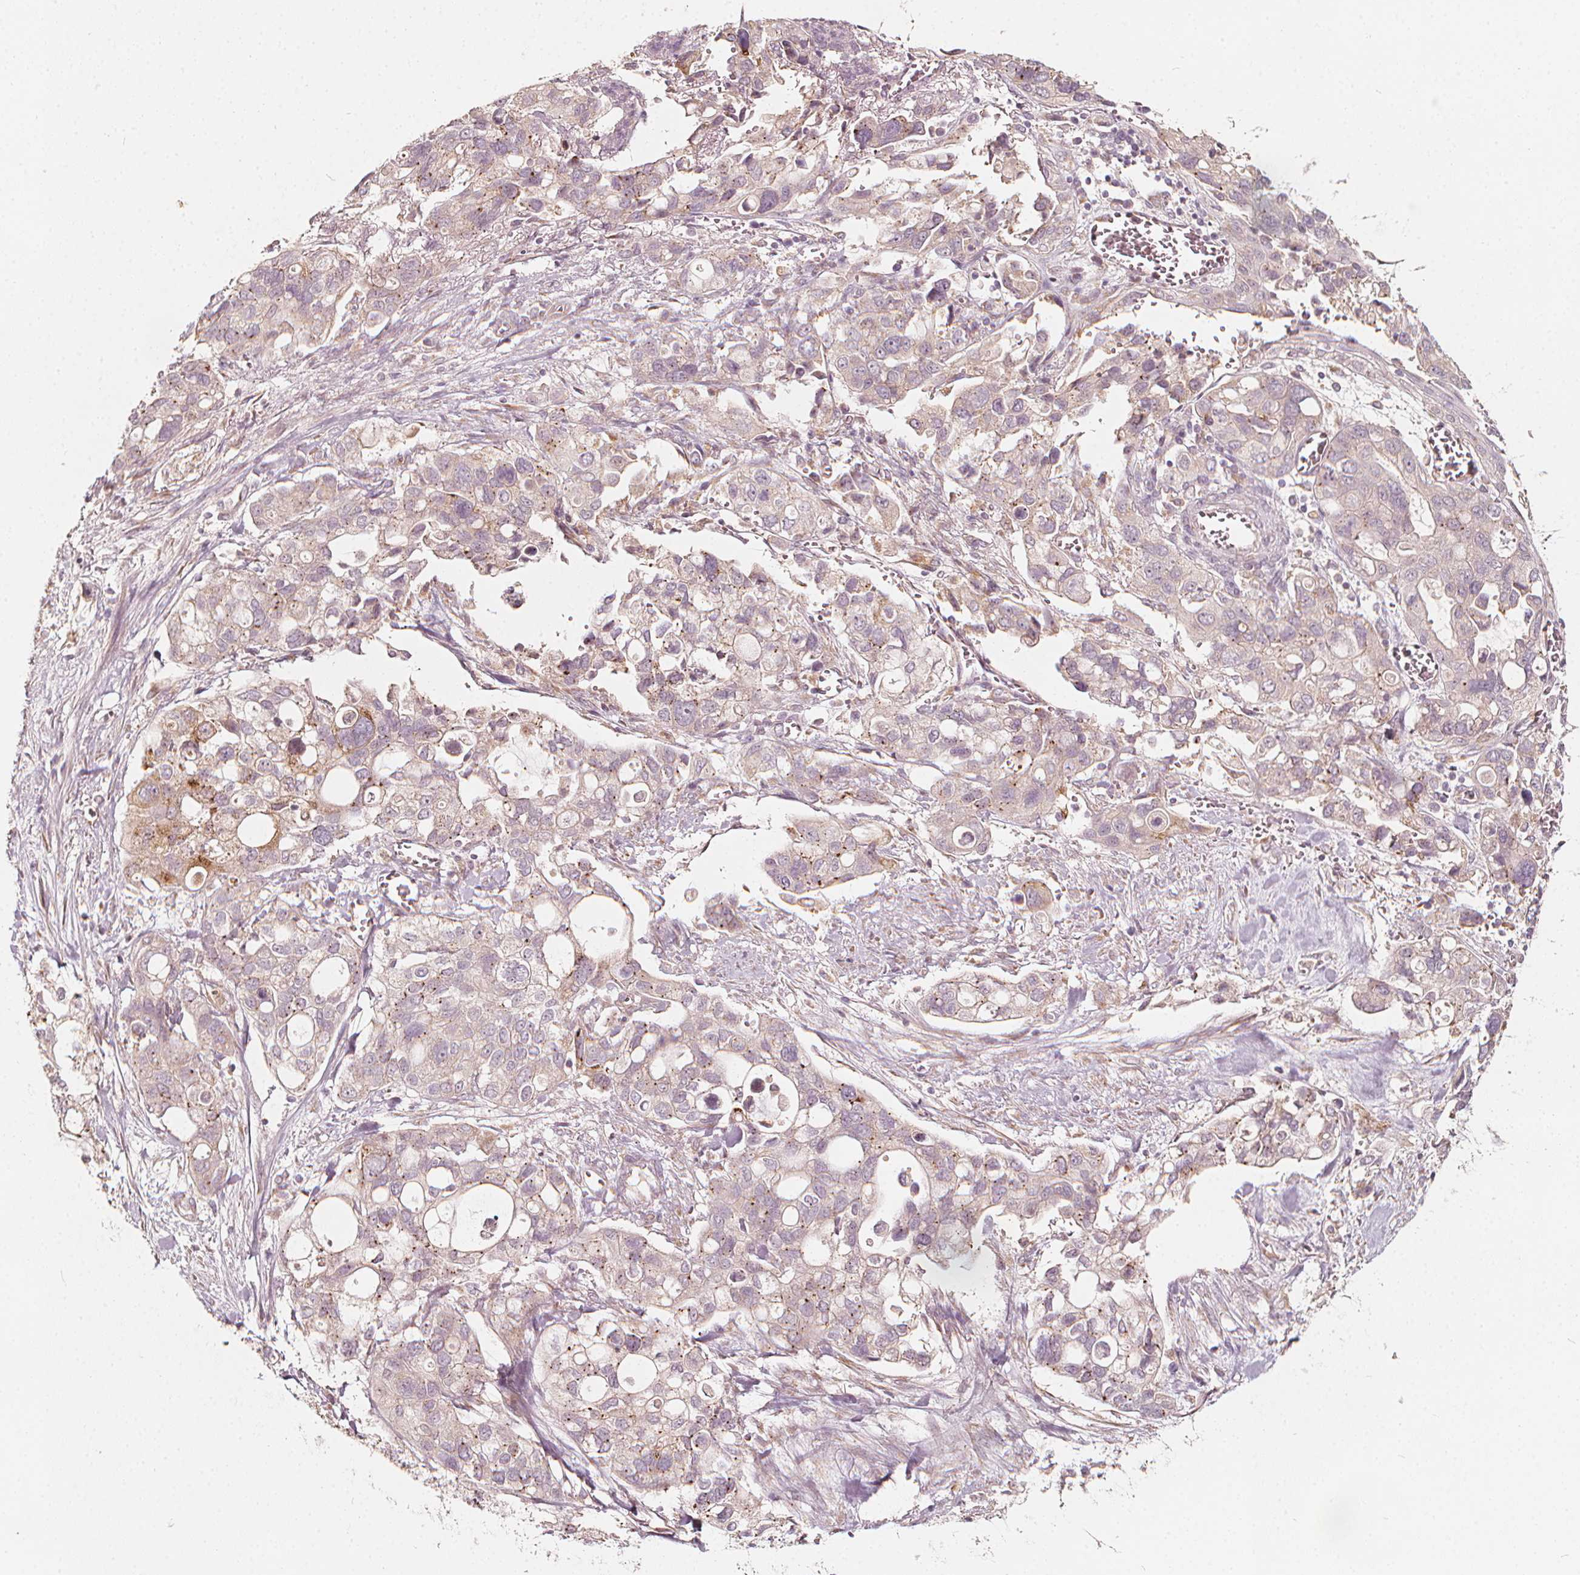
{"staining": {"intensity": "weak", "quantity": "<25%", "location": "cytoplasmic/membranous"}, "tissue": "stomach cancer", "cell_type": "Tumor cells", "image_type": "cancer", "snomed": [{"axis": "morphology", "description": "Adenocarcinoma, NOS"}, {"axis": "topography", "description": "Stomach, upper"}], "caption": "This is a histopathology image of immunohistochemistry (IHC) staining of adenocarcinoma (stomach), which shows no staining in tumor cells.", "gene": "NPC1L1", "patient": {"sex": "female", "age": 81}}